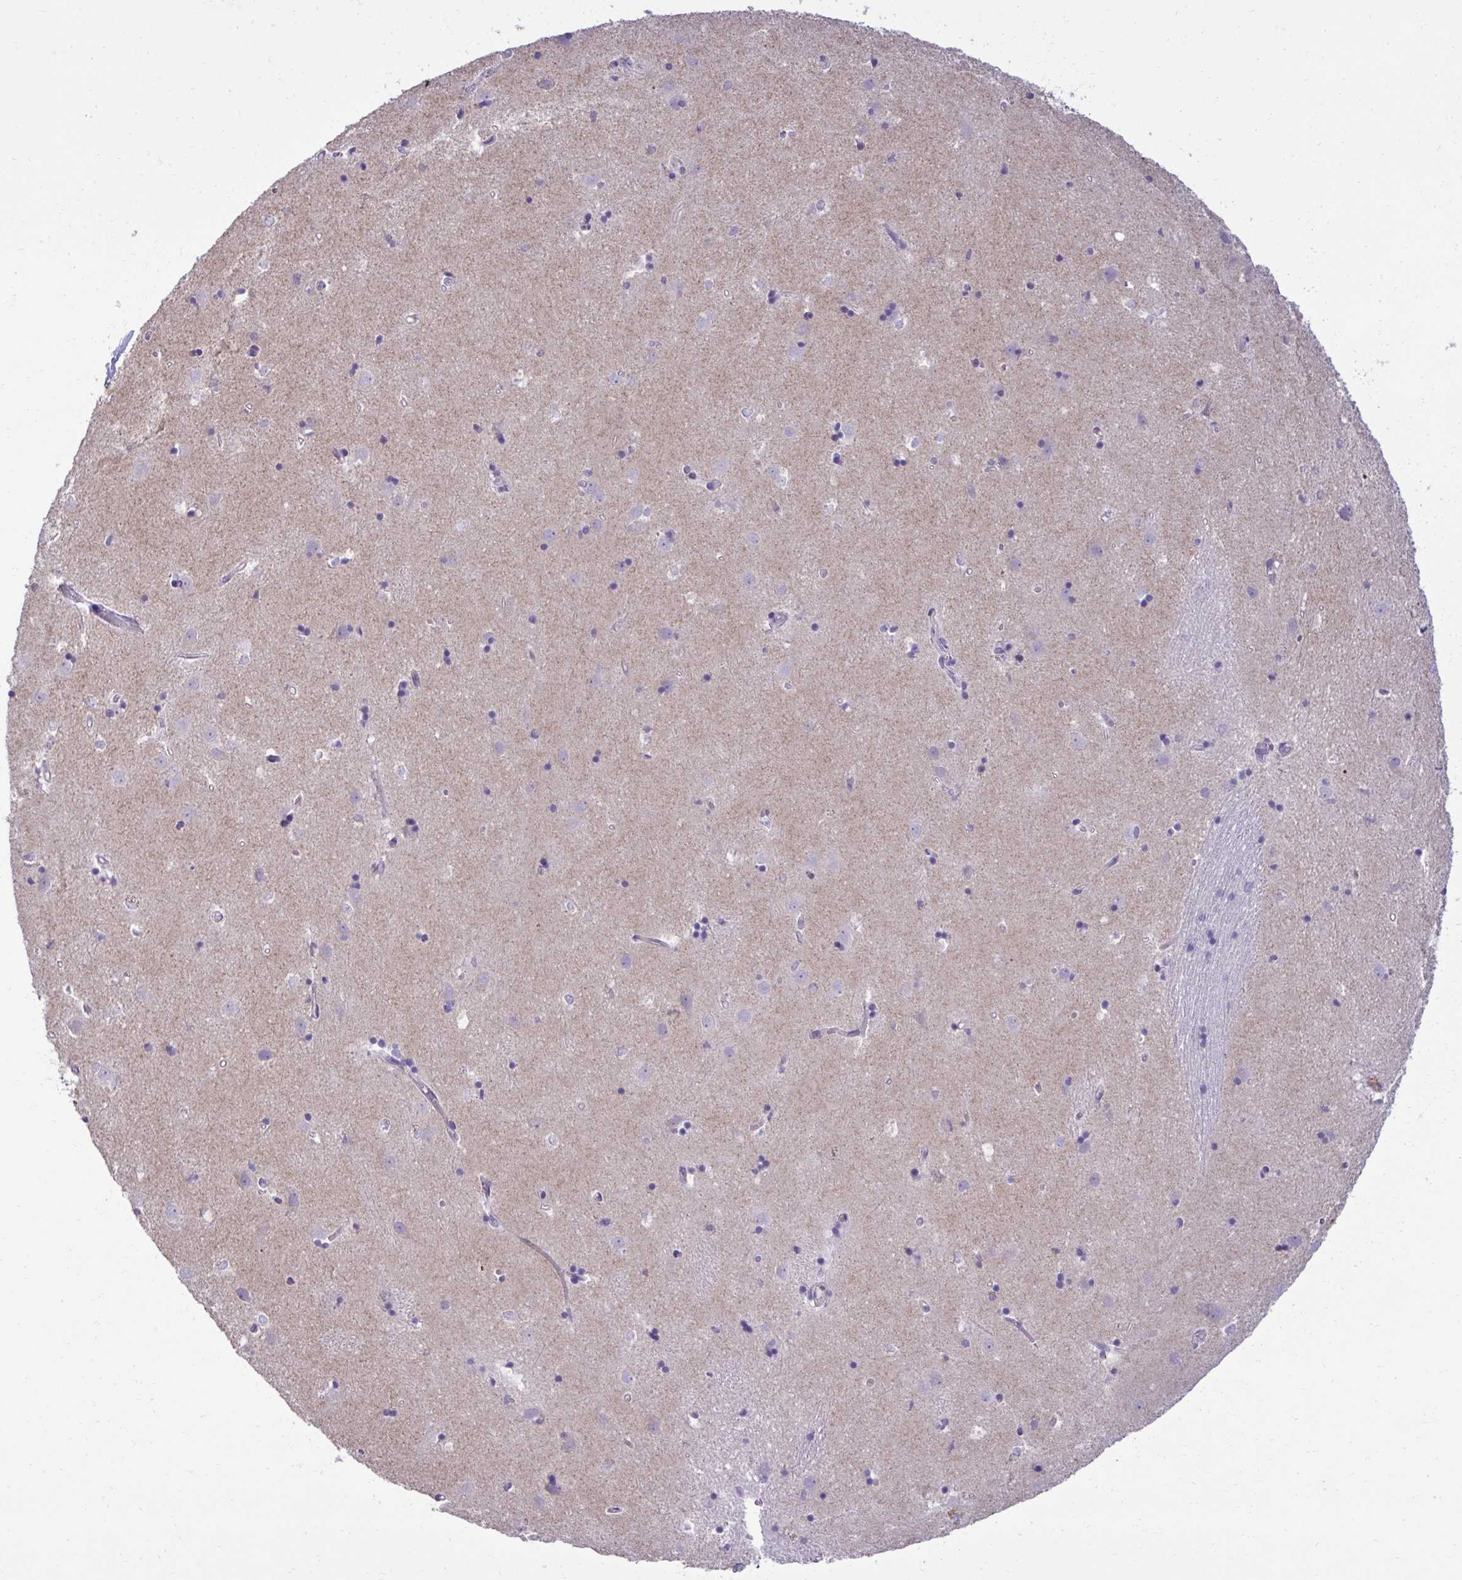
{"staining": {"intensity": "negative", "quantity": "none", "location": "none"}, "tissue": "caudate", "cell_type": "Glial cells", "image_type": "normal", "snomed": [{"axis": "morphology", "description": "Normal tissue, NOS"}, {"axis": "topography", "description": "Lateral ventricle wall"}], "caption": "Immunohistochemical staining of benign caudate demonstrates no significant expression in glial cells. The staining is performed using DAB brown chromogen with nuclei counter-stained in using hematoxylin.", "gene": "SLC30A3", "patient": {"sex": "male", "age": 54}}